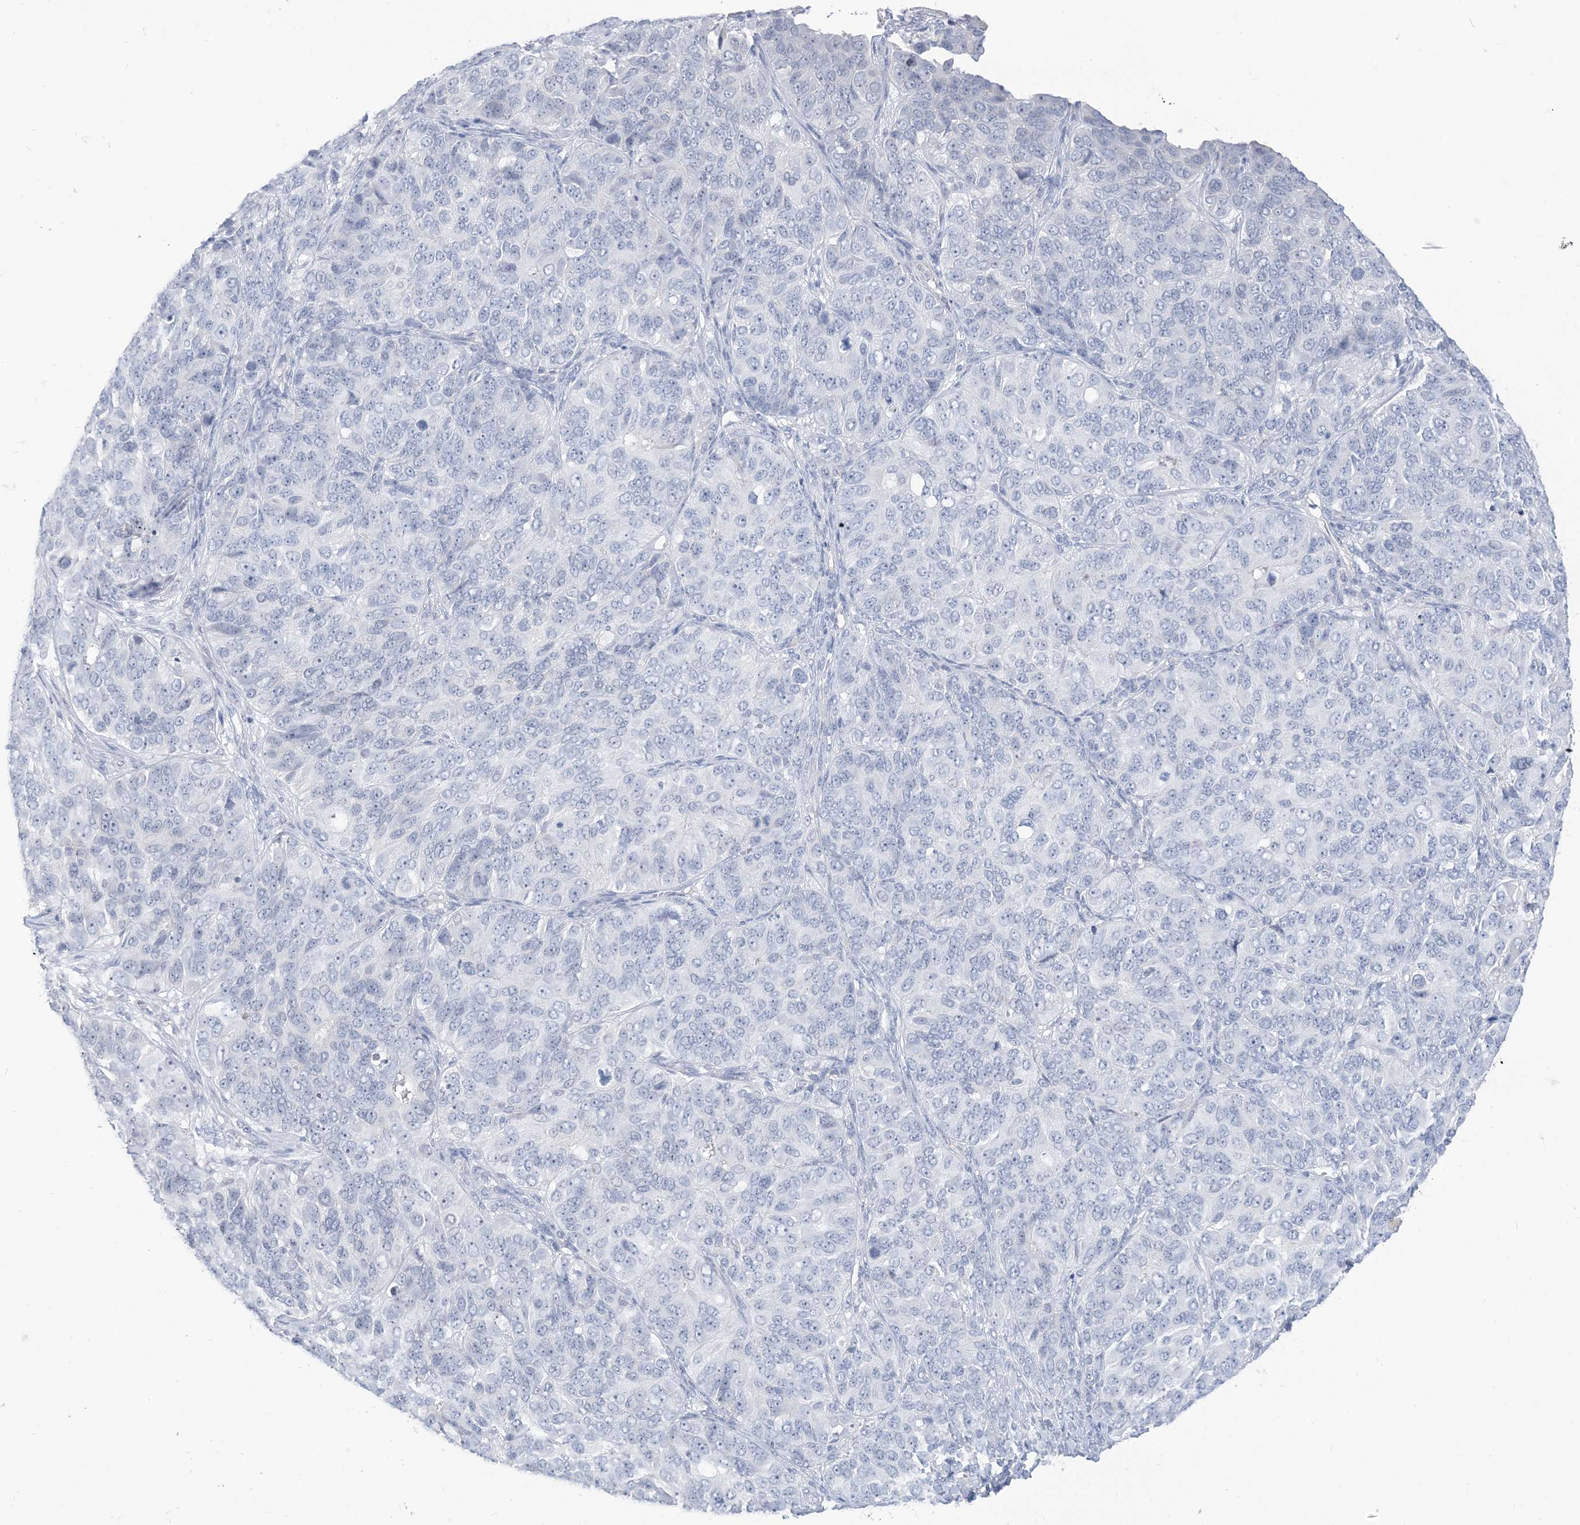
{"staining": {"intensity": "negative", "quantity": "none", "location": "none"}, "tissue": "ovarian cancer", "cell_type": "Tumor cells", "image_type": "cancer", "snomed": [{"axis": "morphology", "description": "Carcinoma, endometroid"}, {"axis": "topography", "description": "Ovary"}], "caption": "This is an immunohistochemistry micrograph of ovarian cancer (endometroid carcinoma). There is no staining in tumor cells.", "gene": "IL36B", "patient": {"sex": "female", "age": 51}}